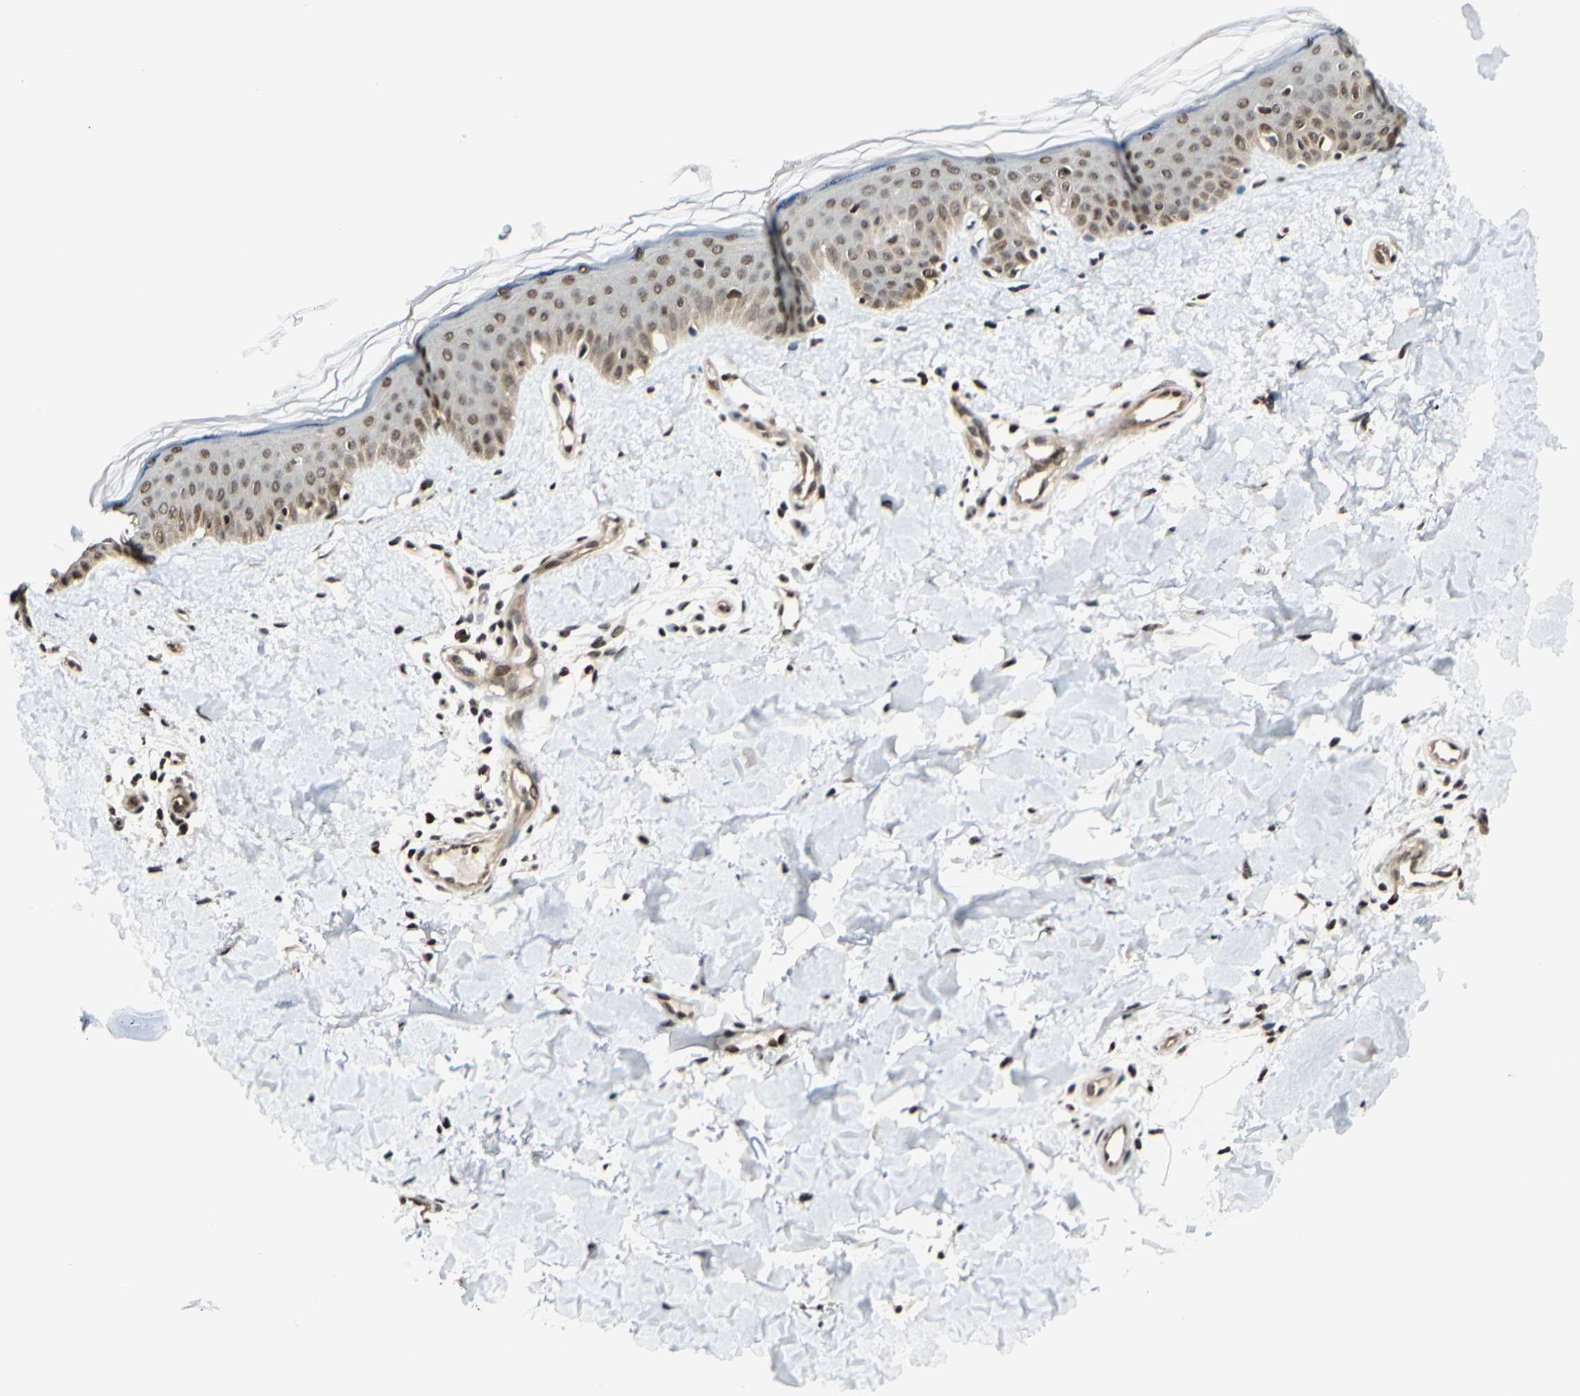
{"staining": {"intensity": "strong", "quantity": ">75%", "location": "nuclear"}, "tissue": "skin", "cell_type": "Fibroblasts", "image_type": "normal", "snomed": [{"axis": "morphology", "description": "Normal tissue, NOS"}, {"axis": "topography", "description": "Skin"}], "caption": "DAB (3,3'-diaminobenzidine) immunohistochemical staining of benign skin exhibits strong nuclear protein expression in about >75% of fibroblasts.", "gene": "SUFU", "patient": {"sex": "male", "age": 67}}